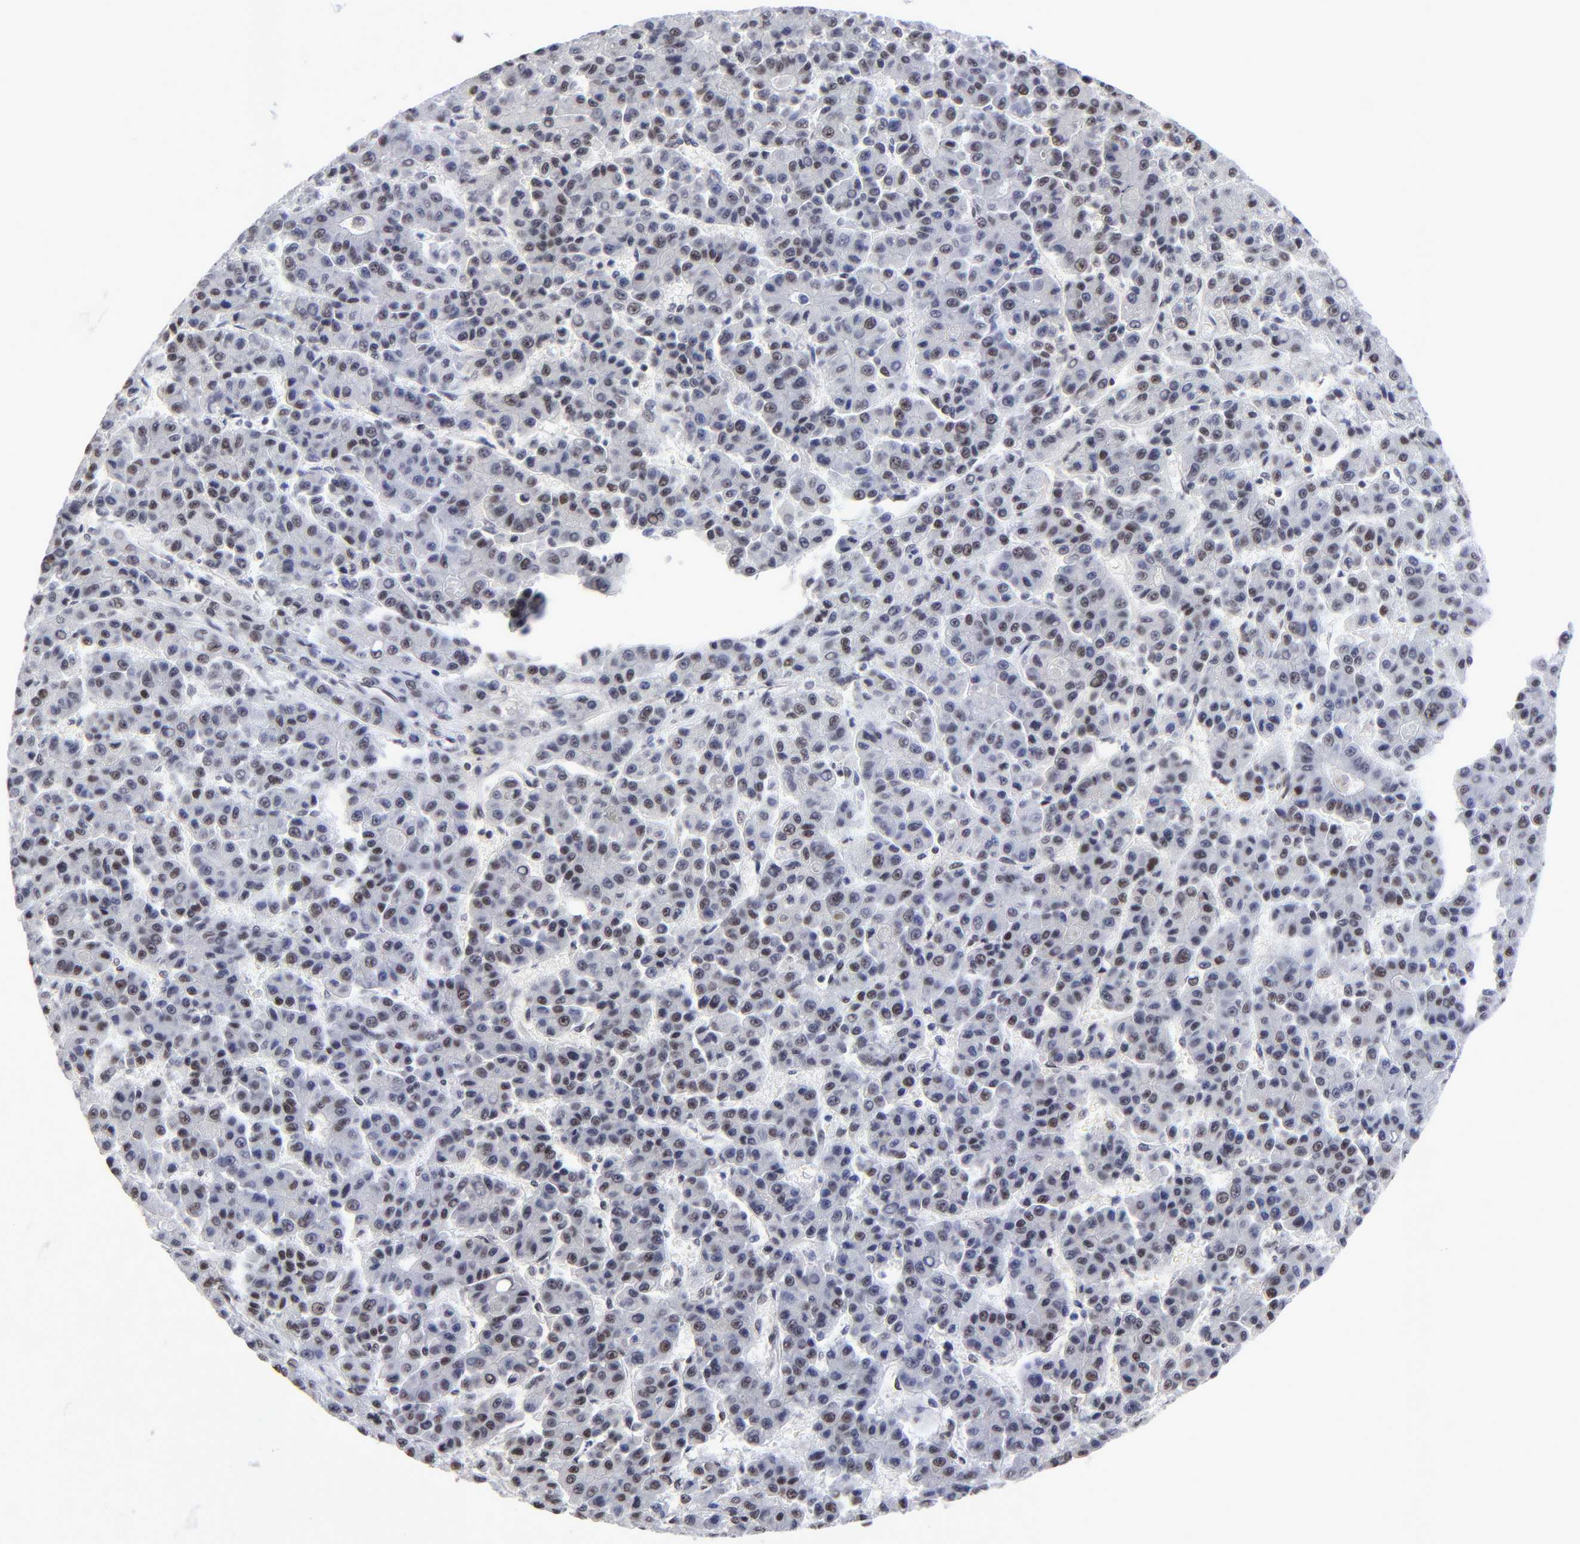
{"staining": {"intensity": "weak", "quantity": "25%-75%", "location": "nuclear"}, "tissue": "liver cancer", "cell_type": "Tumor cells", "image_type": "cancer", "snomed": [{"axis": "morphology", "description": "Carcinoma, Hepatocellular, NOS"}, {"axis": "topography", "description": "Liver"}], "caption": "A brown stain shows weak nuclear staining of a protein in human liver hepatocellular carcinoma tumor cells.", "gene": "ZMYM3", "patient": {"sex": "male", "age": 70}}